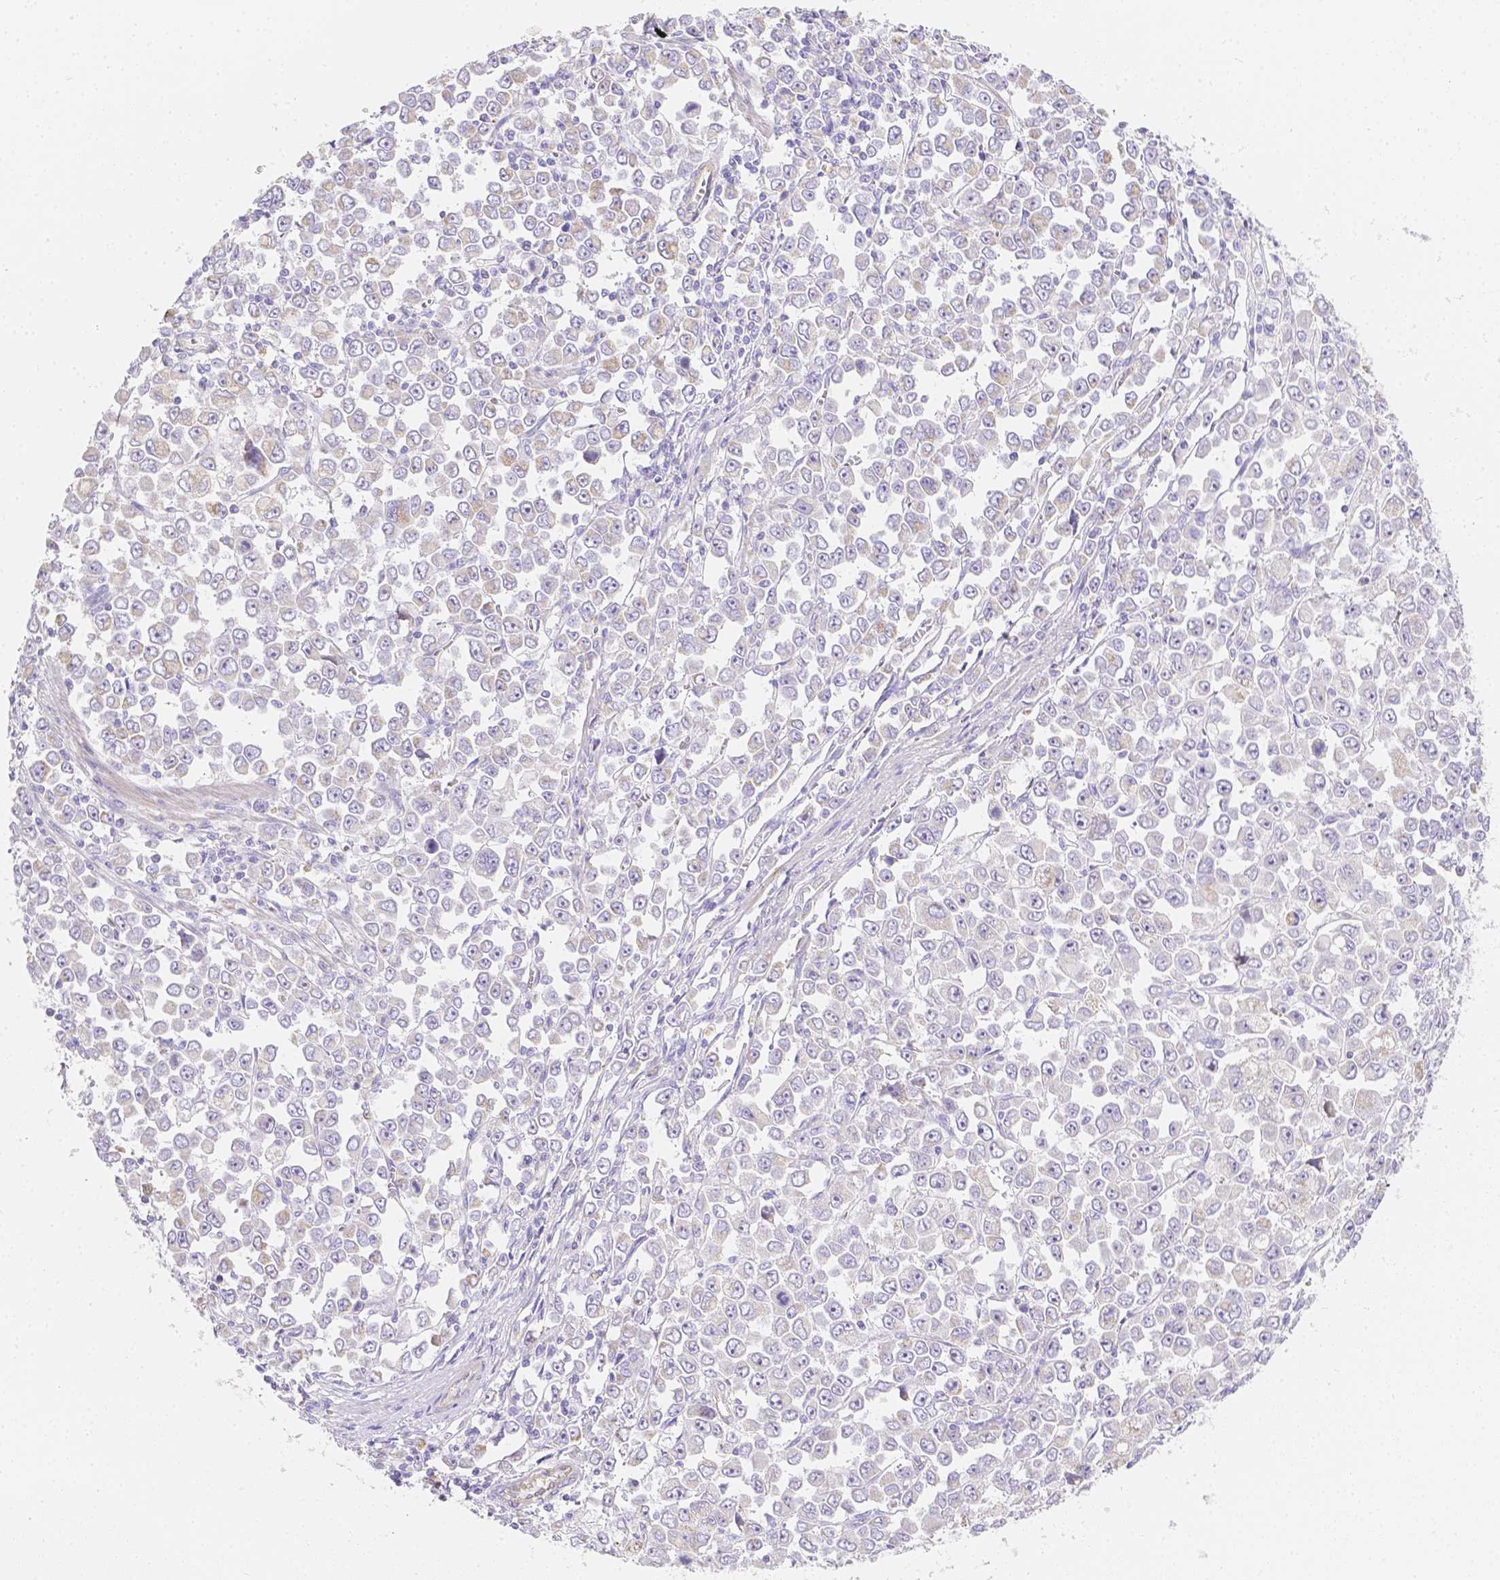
{"staining": {"intensity": "negative", "quantity": "none", "location": "none"}, "tissue": "stomach cancer", "cell_type": "Tumor cells", "image_type": "cancer", "snomed": [{"axis": "morphology", "description": "Adenocarcinoma, NOS"}, {"axis": "topography", "description": "Stomach, upper"}], "caption": "The photomicrograph shows no significant positivity in tumor cells of adenocarcinoma (stomach). (DAB (3,3'-diaminobenzidine) immunohistochemistry, high magnification).", "gene": "ASAH2", "patient": {"sex": "male", "age": 70}}